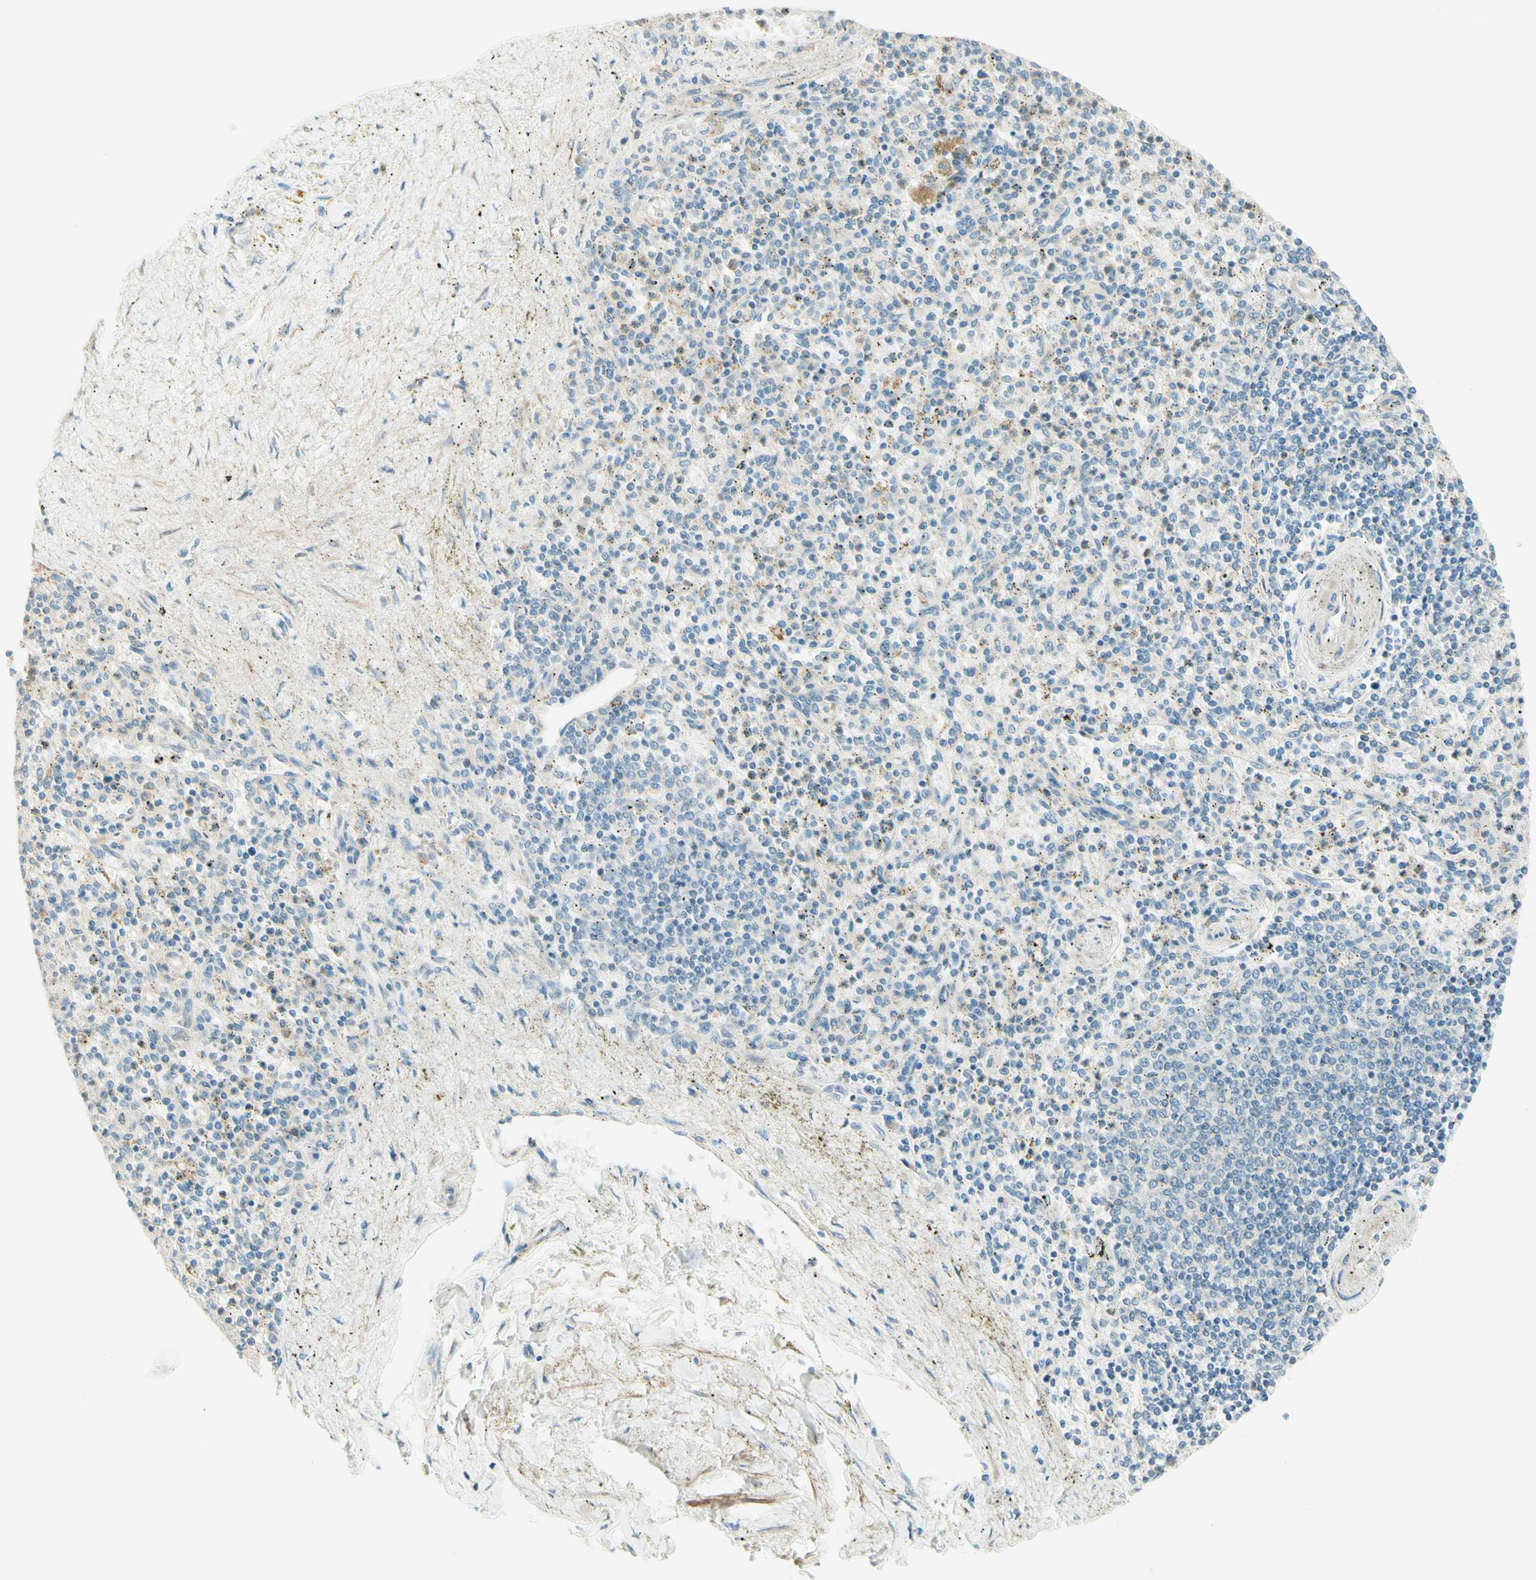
{"staining": {"intensity": "weak", "quantity": "<25%", "location": "cytoplasmic/membranous"}, "tissue": "spleen", "cell_type": "Cells in red pulp", "image_type": "normal", "snomed": [{"axis": "morphology", "description": "Normal tissue, NOS"}, {"axis": "topography", "description": "Spleen"}], "caption": "Micrograph shows no protein expression in cells in red pulp of benign spleen. The staining is performed using DAB (3,3'-diaminobenzidine) brown chromogen with nuclei counter-stained in using hematoxylin.", "gene": "PROM1", "patient": {"sex": "male", "age": 72}}